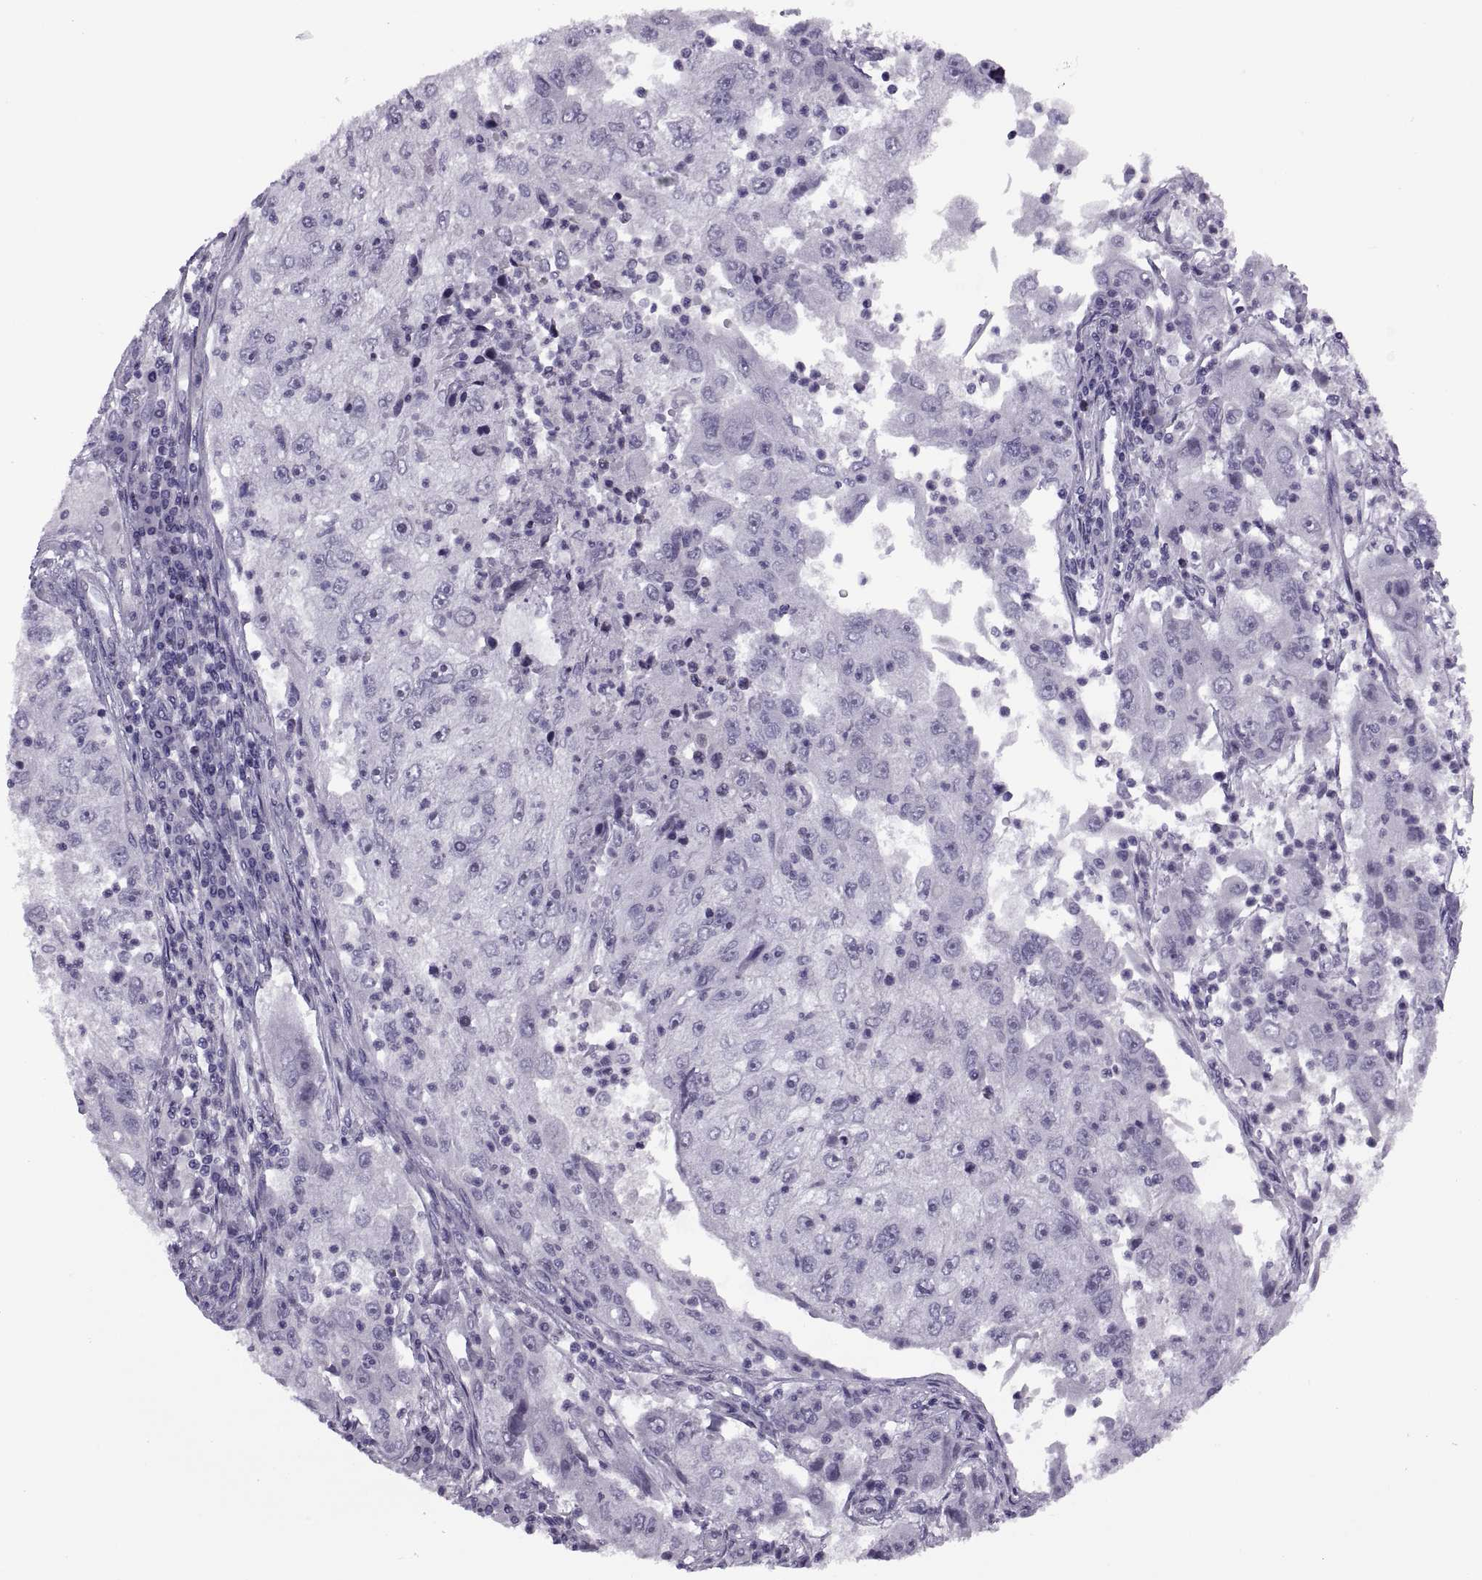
{"staining": {"intensity": "negative", "quantity": "none", "location": "none"}, "tissue": "cervical cancer", "cell_type": "Tumor cells", "image_type": "cancer", "snomed": [{"axis": "morphology", "description": "Squamous cell carcinoma, NOS"}, {"axis": "topography", "description": "Cervix"}], "caption": "Cervical cancer (squamous cell carcinoma) stained for a protein using immunohistochemistry reveals no expression tumor cells.", "gene": "FAM24A", "patient": {"sex": "female", "age": 36}}